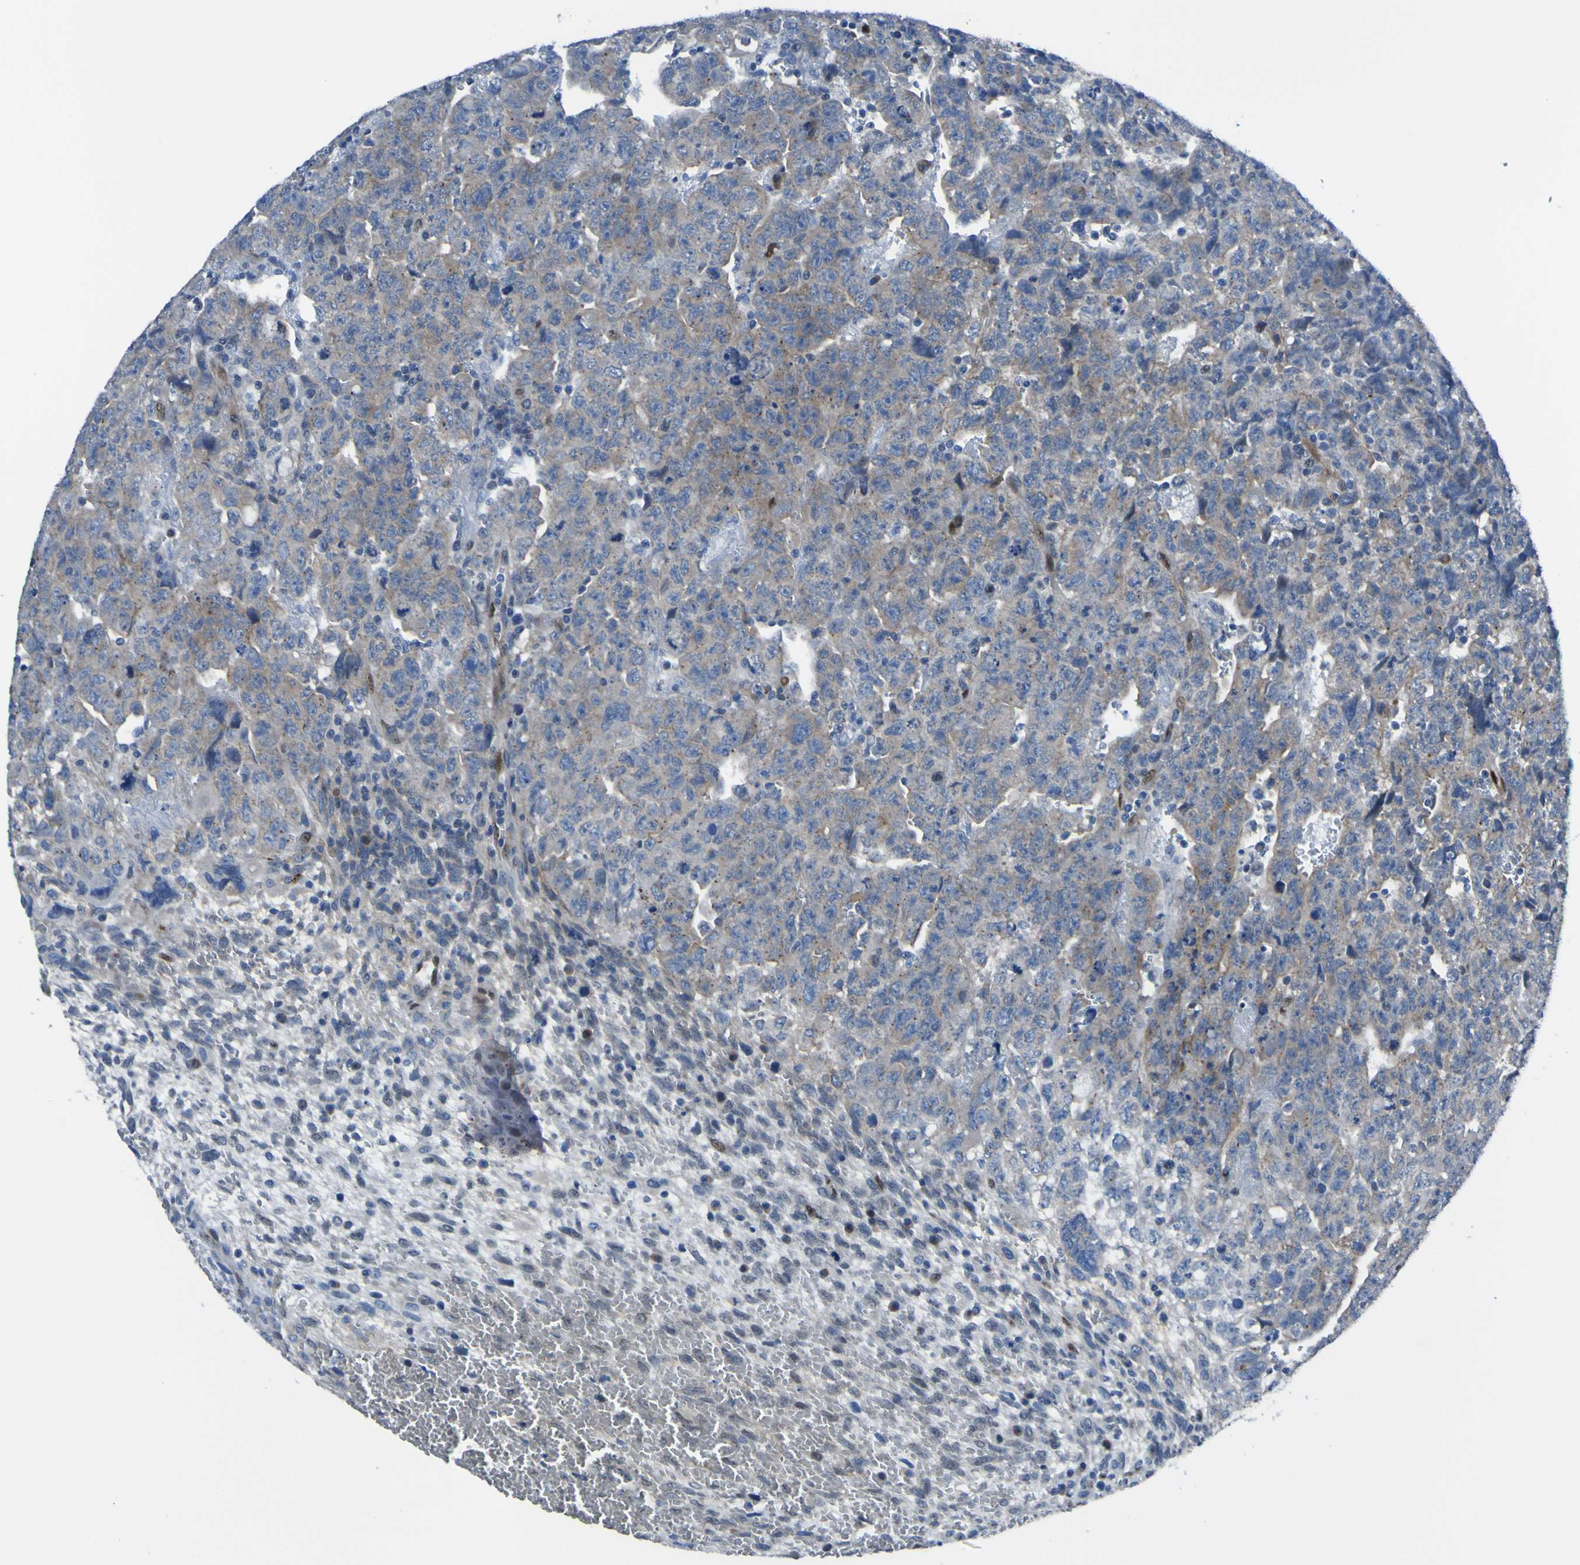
{"staining": {"intensity": "moderate", "quantity": ">75%", "location": "cytoplasmic/membranous"}, "tissue": "testis cancer", "cell_type": "Tumor cells", "image_type": "cancer", "snomed": [{"axis": "morphology", "description": "Carcinoma, Embryonal, NOS"}, {"axis": "topography", "description": "Testis"}], "caption": "Approximately >75% of tumor cells in human testis embryonal carcinoma display moderate cytoplasmic/membranous protein positivity as visualized by brown immunohistochemical staining.", "gene": "LRRN1", "patient": {"sex": "male", "age": 28}}